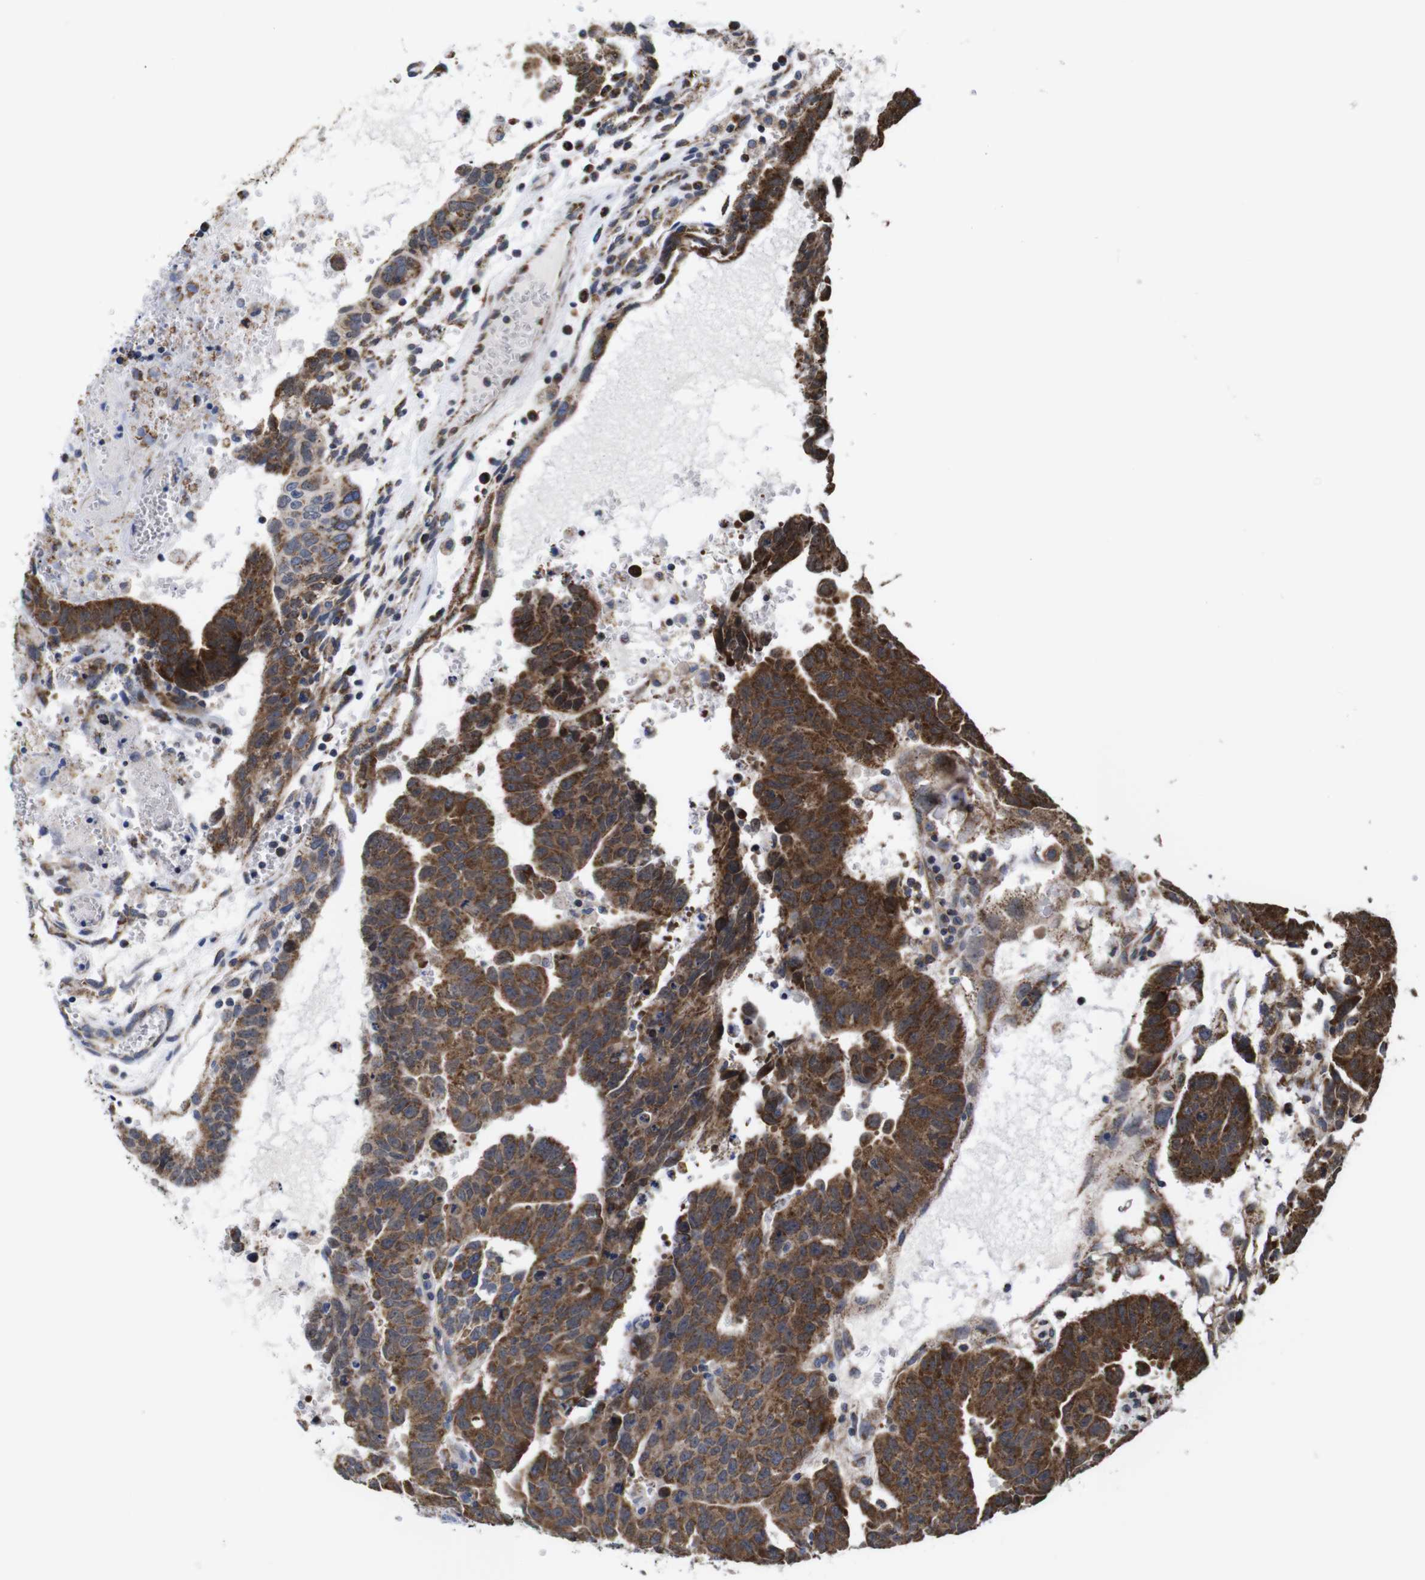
{"staining": {"intensity": "strong", "quantity": ">75%", "location": "cytoplasmic/membranous"}, "tissue": "testis cancer", "cell_type": "Tumor cells", "image_type": "cancer", "snomed": [{"axis": "morphology", "description": "Seminoma, NOS"}, {"axis": "morphology", "description": "Carcinoma, Embryonal, NOS"}, {"axis": "topography", "description": "Testis"}], "caption": "This is an image of immunohistochemistry staining of seminoma (testis), which shows strong positivity in the cytoplasmic/membranous of tumor cells.", "gene": "C17orf80", "patient": {"sex": "male", "age": 52}}